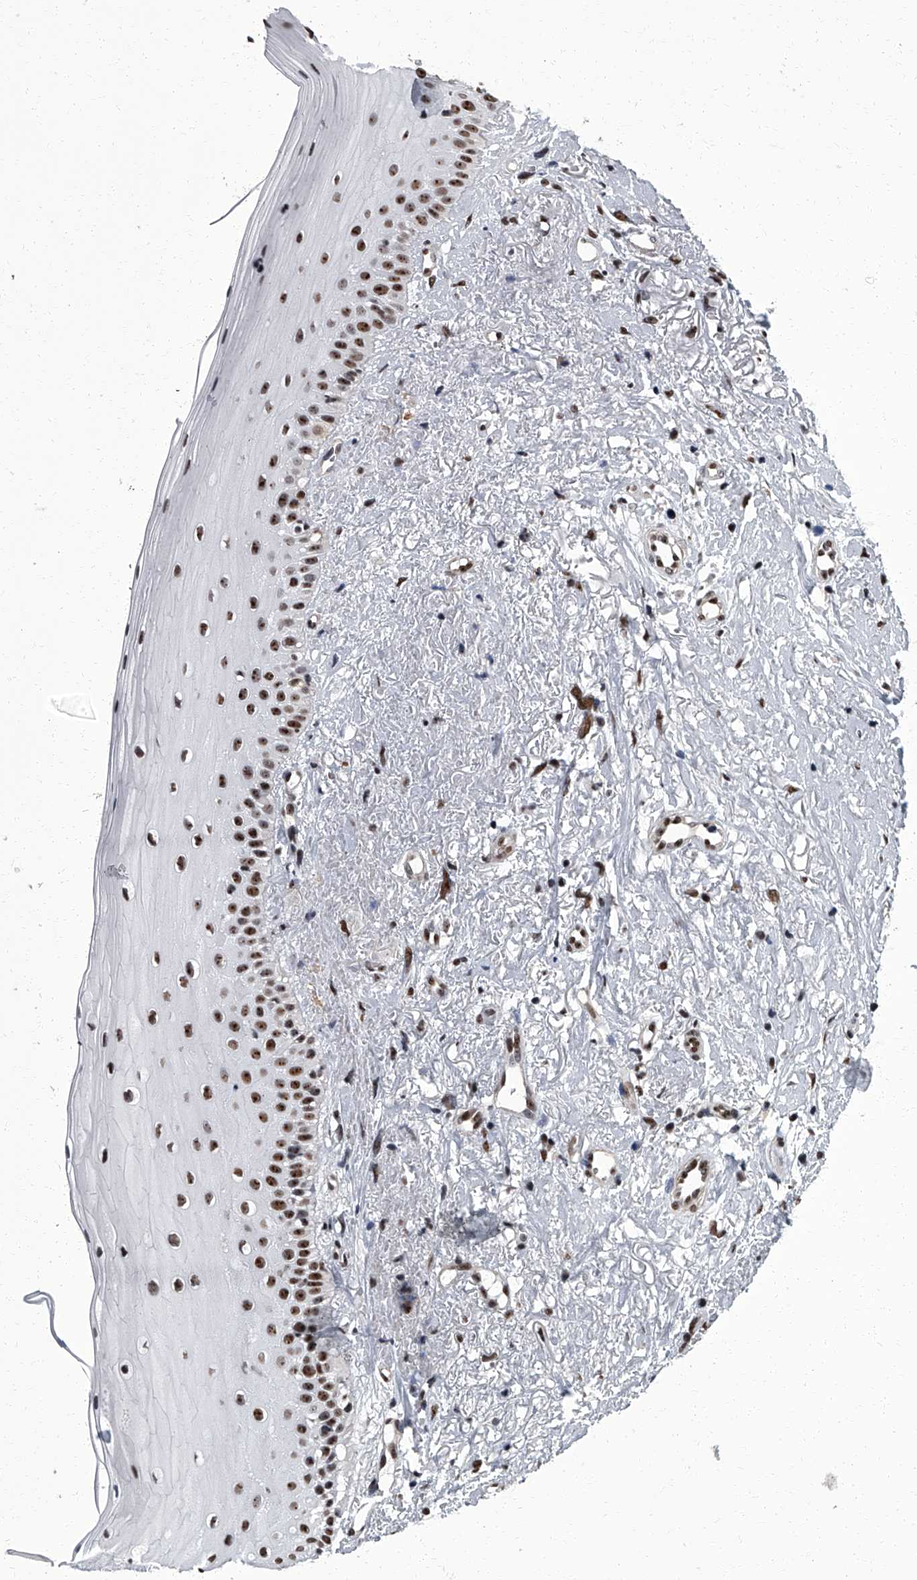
{"staining": {"intensity": "strong", "quantity": ">75%", "location": "nuclear"}, "tissue": "oral mucosa", "cell_type": "Squamous epithelial cells", "image_type": "normal", "snomed": [{"axis": "morphology", "description": "Normal tissue, NOS"}, {"axis": "topography", "description": "Oral tissue"}], "caption": "Squamous epithelial cells display strong nuclear staining in about >75% of cells in normal oral mucosa.", "gene": "ZNF518B", "patient": {"sex": "female", "age": 63}}